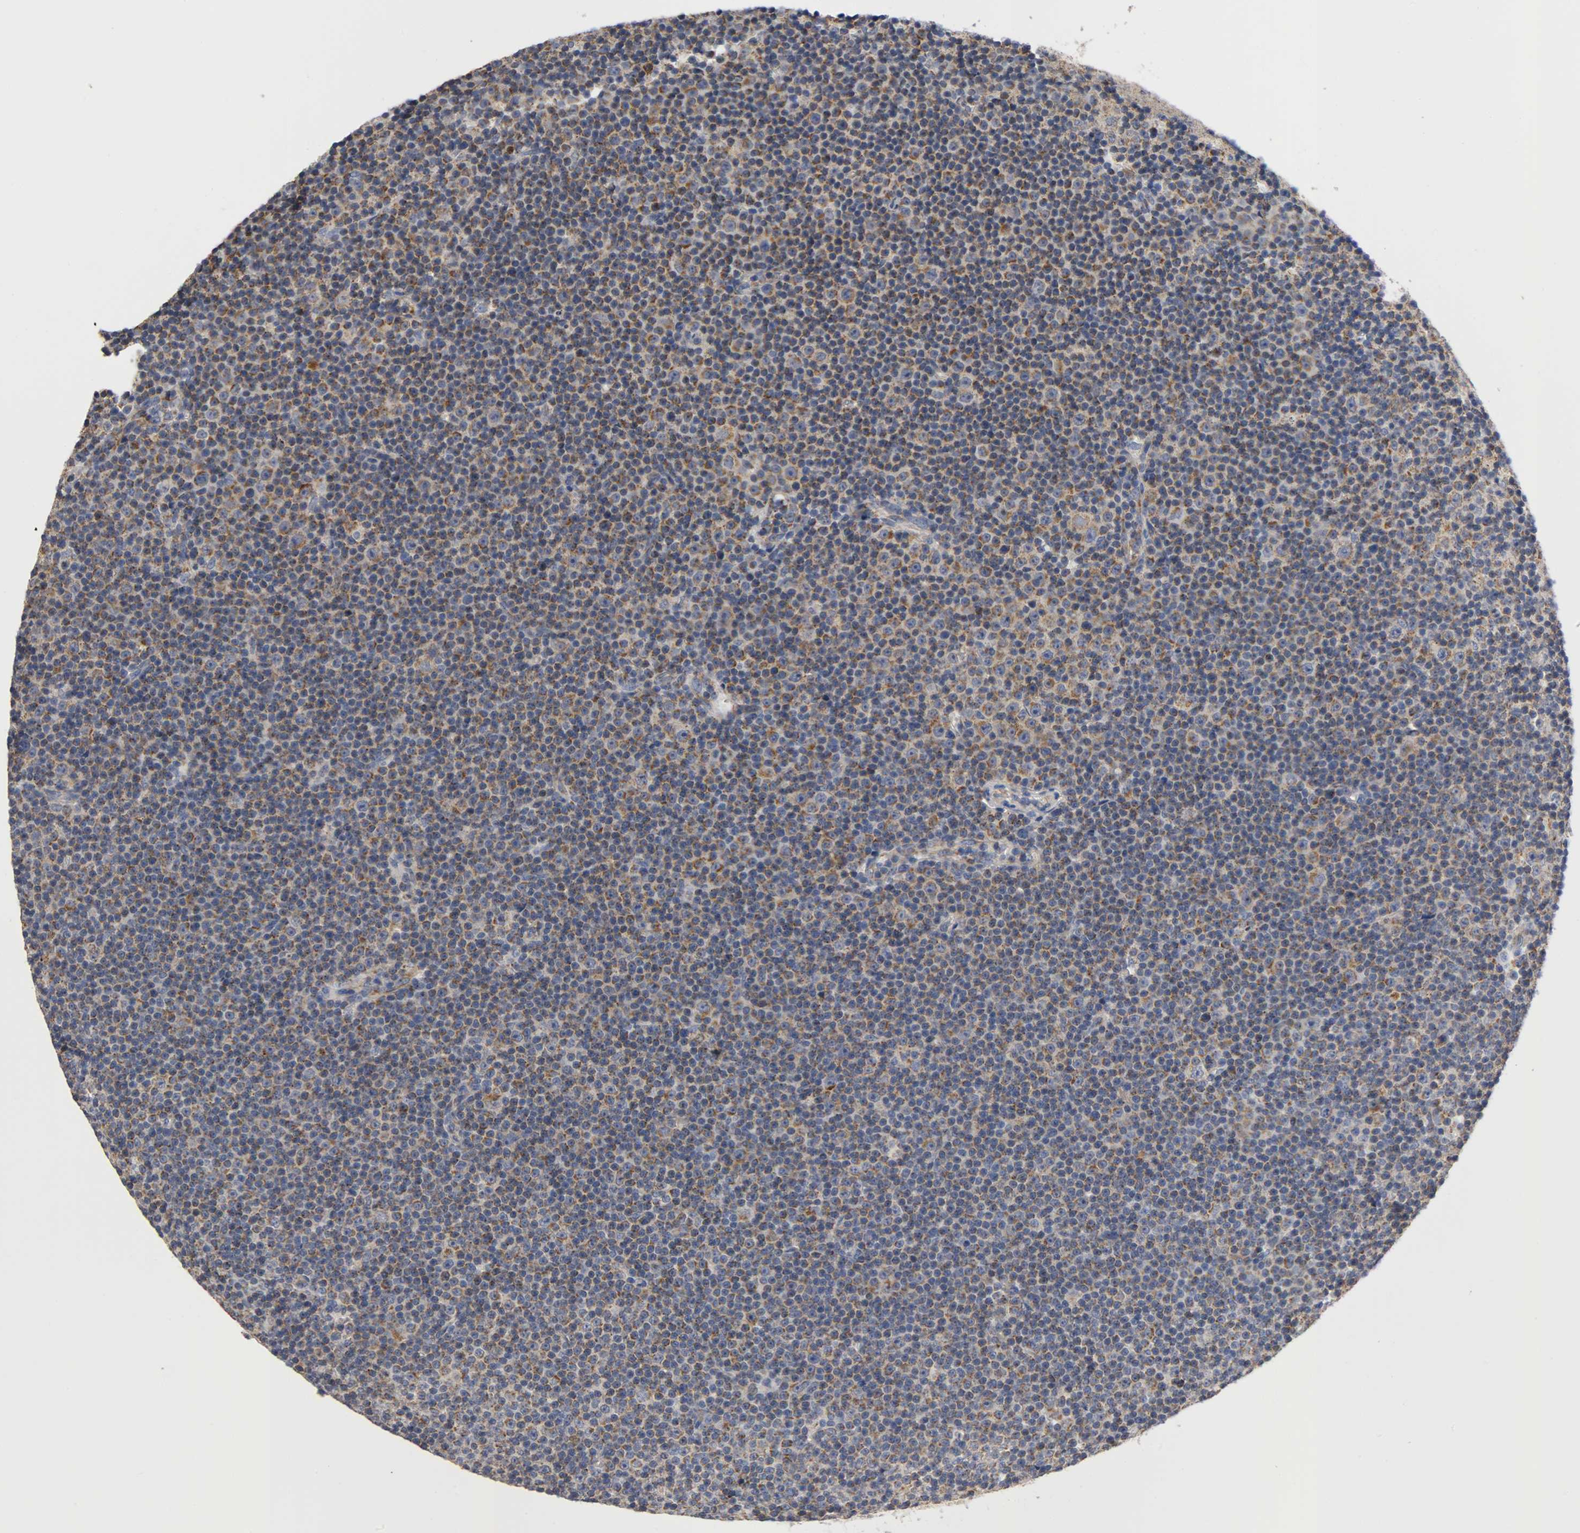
{"staining": {"intensity": "weak", "quantity": ">75%", "location": "cytoplasmic/membranous"}, "tissue": "lymphoma", "cell_type": "Tumor cells", "image_type": "cancer", "snomed": [{"axis": "morphology", "description": "Malignant lymphoma, non-Hodgkin's type, Low grade"}, {"axis": "topography", "description": "Lymph node"}], "caption": "Immunohistochemical staining of human lymphoma reveals weak cytoplasmic/membranous protein positivity in approximately >75% of tumor cells. (Stains: DAB (3,3'-diaminobenzidine) in brown, nuclei in blue, Microscopy: brightfield microscopy at high magnification).", "gene": "PCSK6", "patient": {"sex": "female", "age": 67}}